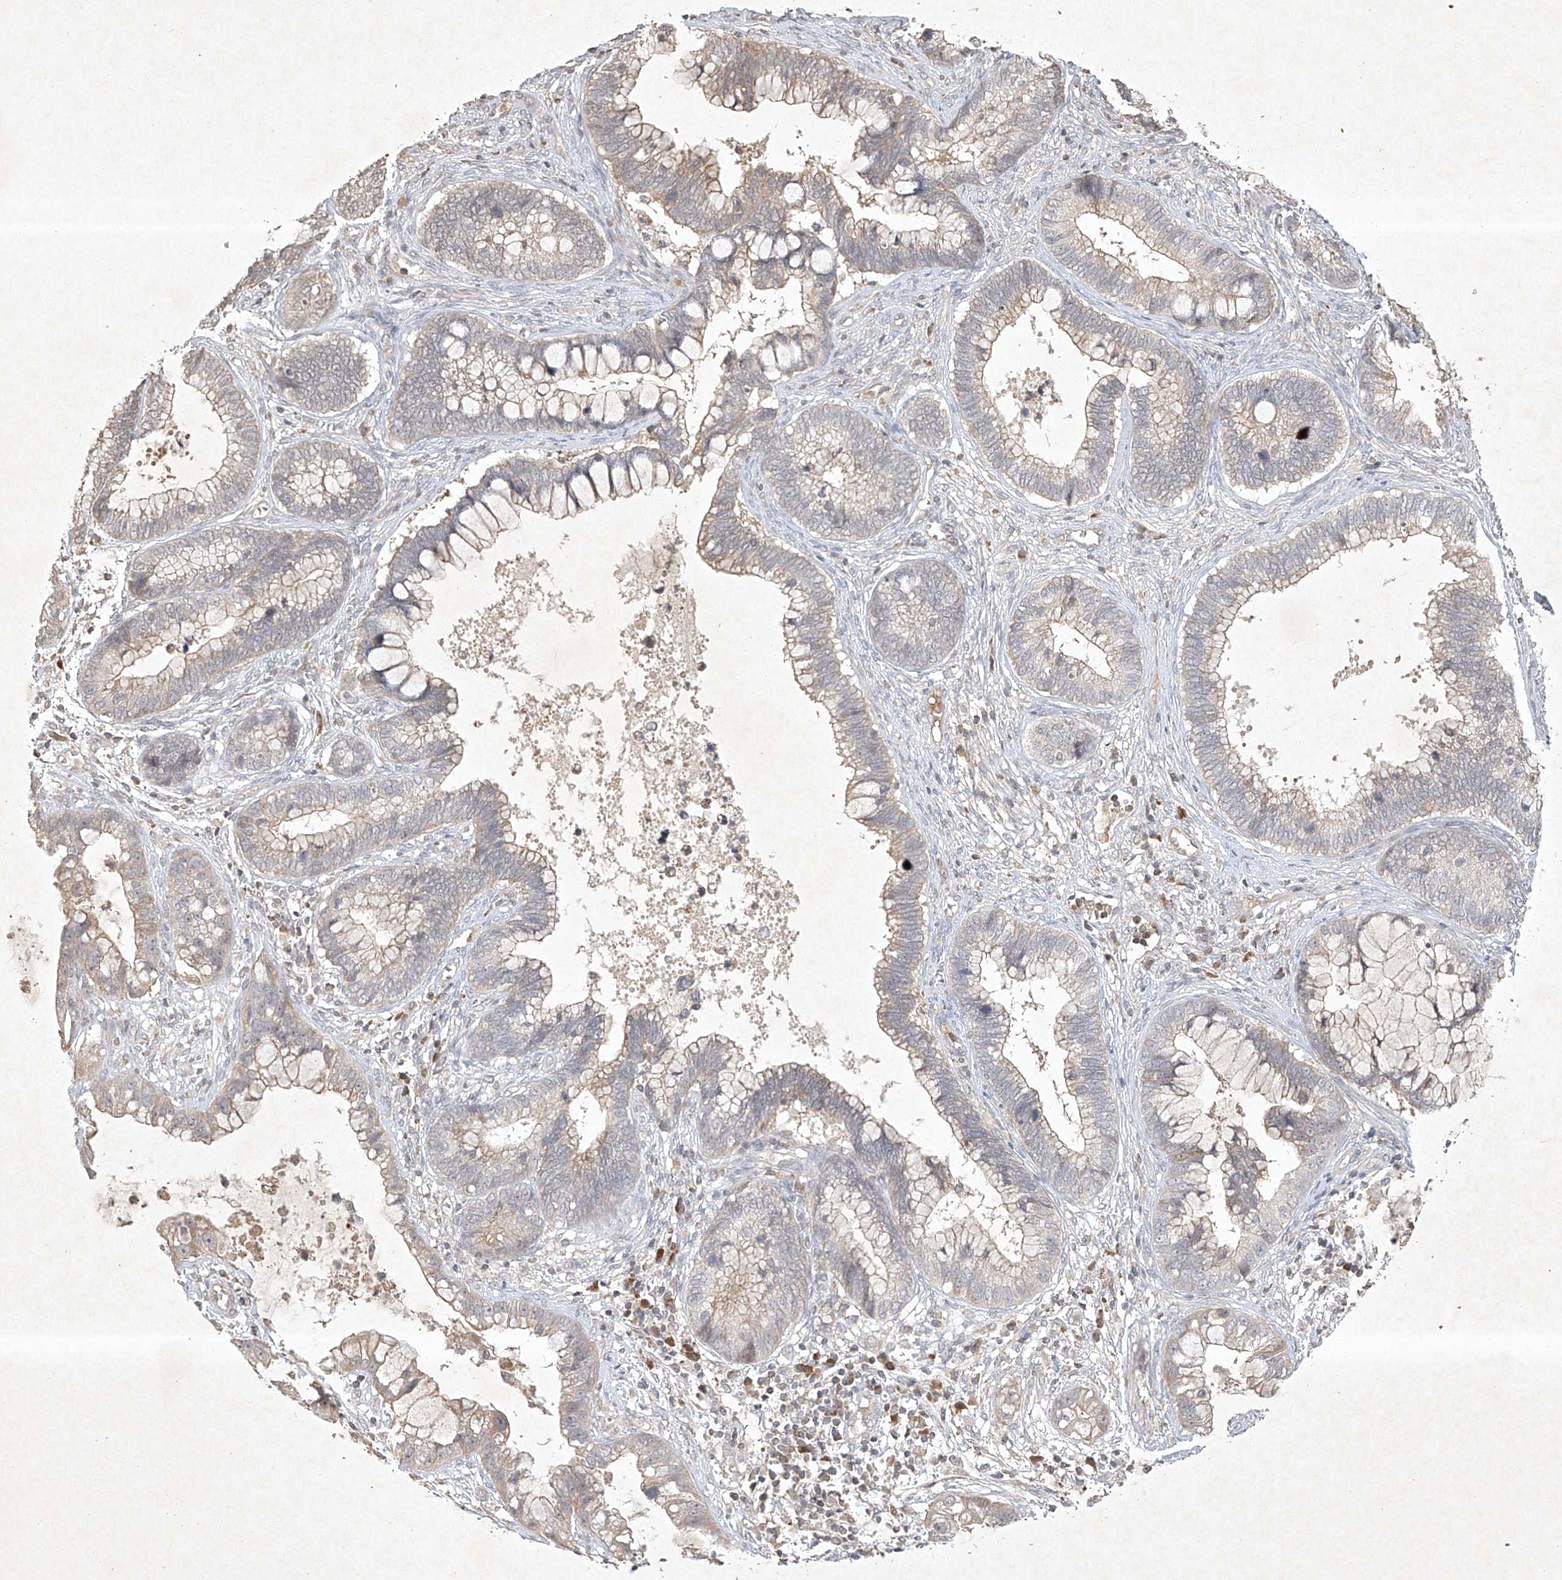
{"staining": {"intensity": "weak", "quantity": "<25%", "location": "cytoplasmic/membranous"}, "tissue": "cervical cancer", "cell_type": "Tumor cells", "image_type": "cancer", "snomed": [{"axis": "morphology", "description": "Adenocarcinoma, NOS"}, {"axis": "topography", "description": "Cervix"}], "caption": "The image reveals no staining of tumor cells in cervical cancer. (Stains: DAB IHC with hematoxylin counter stain, Microscopy: brightfield microscopy at high magnification).", "gene": "BTRC", "patient": {"sex": "female", "age": 44}}